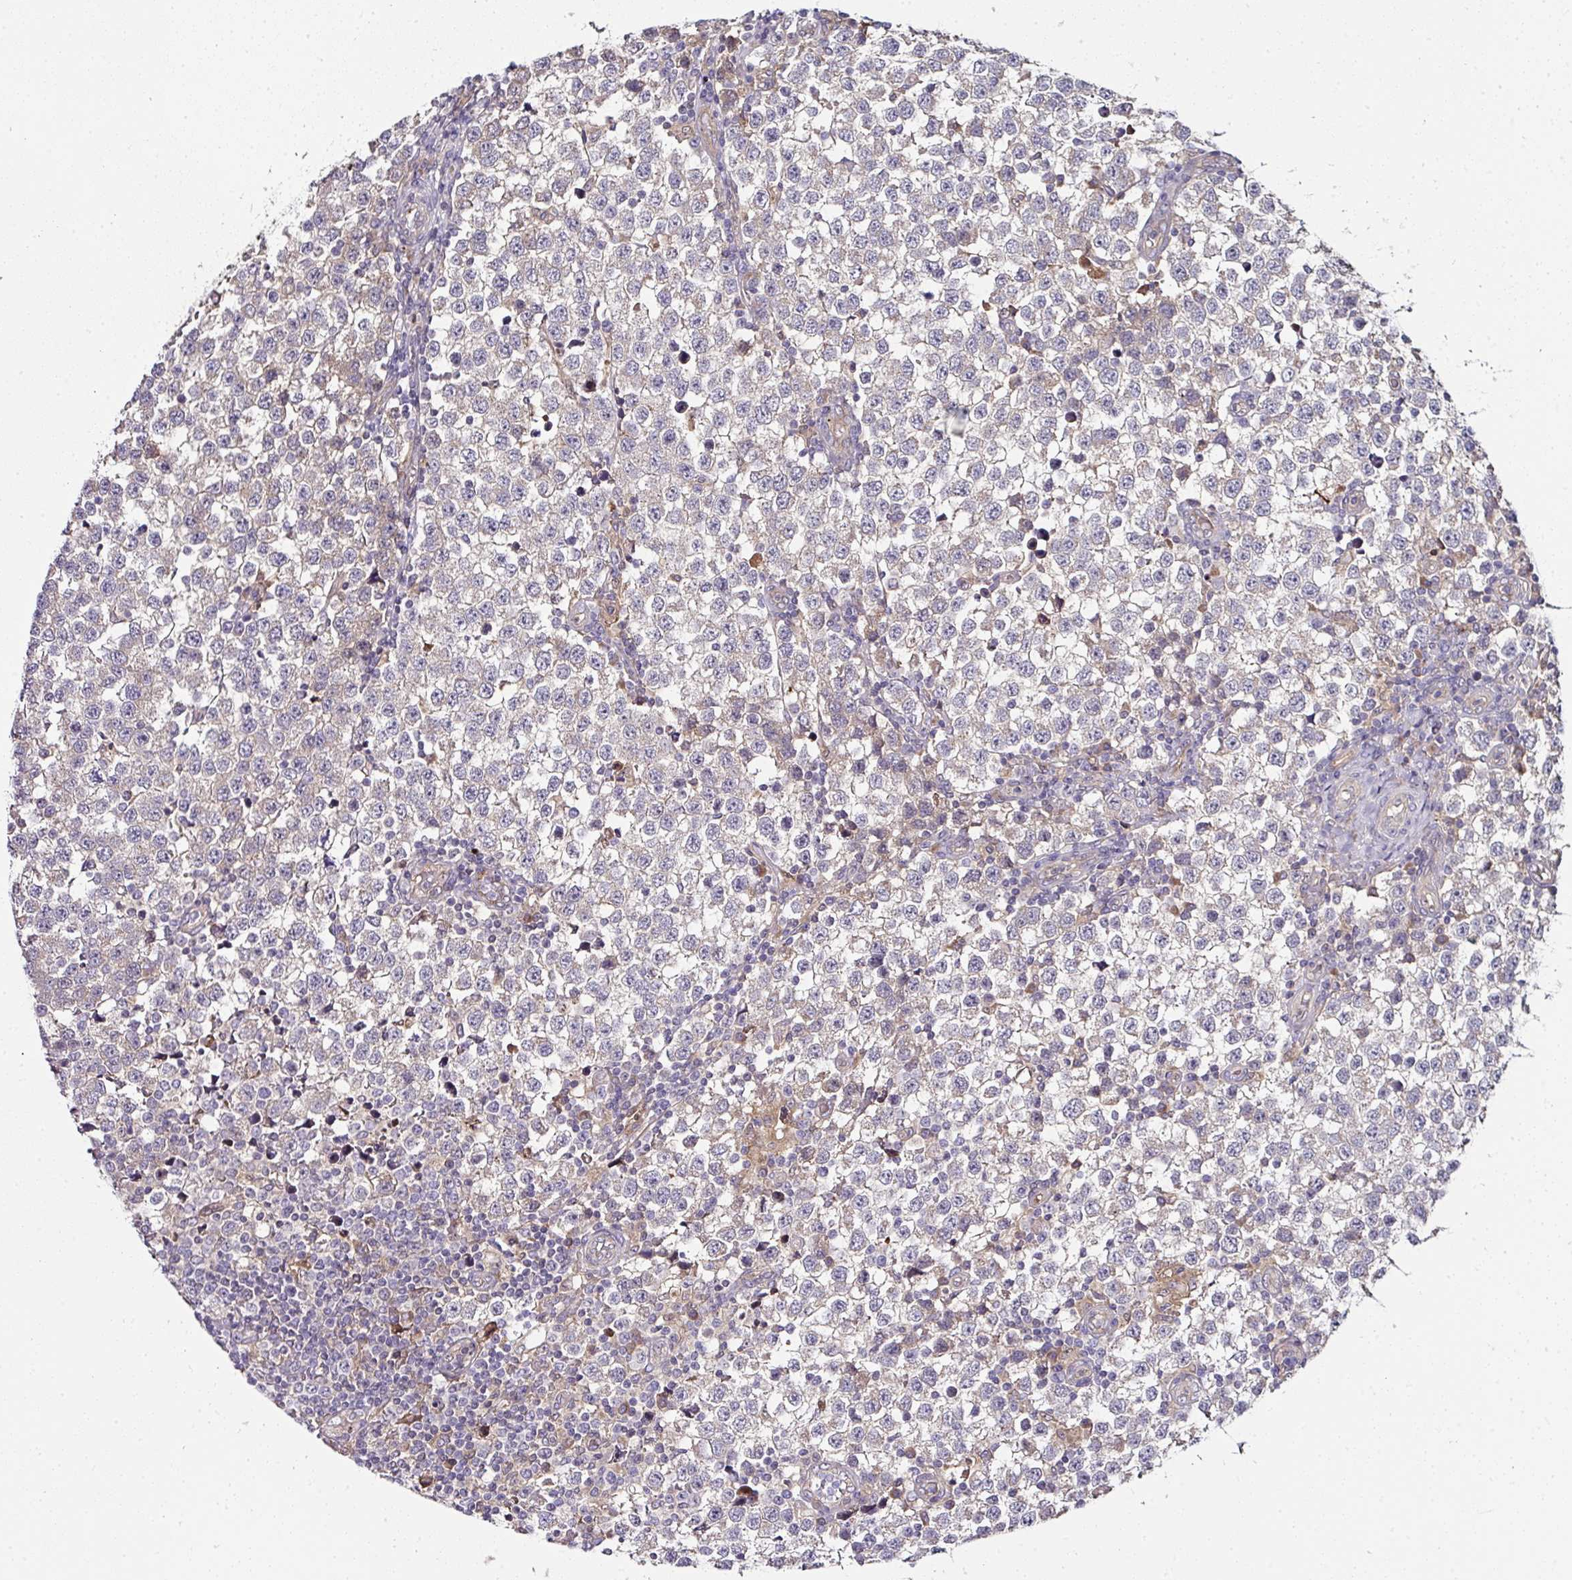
{"staining": {"intensity": "negative", "quantity": "none", "location": "none"}, "tissue": "testis cancer", "cell_type": "Tumor cells", "image_type": "cancer", "snomed": [{"axis": "morphology", "description": "Seminoma, NOS"}, {"axis": "topography", "description": "Testis"}], "caption": "Human testis cancer (seminoma) stained for a protein using IHC reveals no positivity in tumor cells.", "gene": "CTDSP2", "patient": {"sex": "male", "age": 34}}